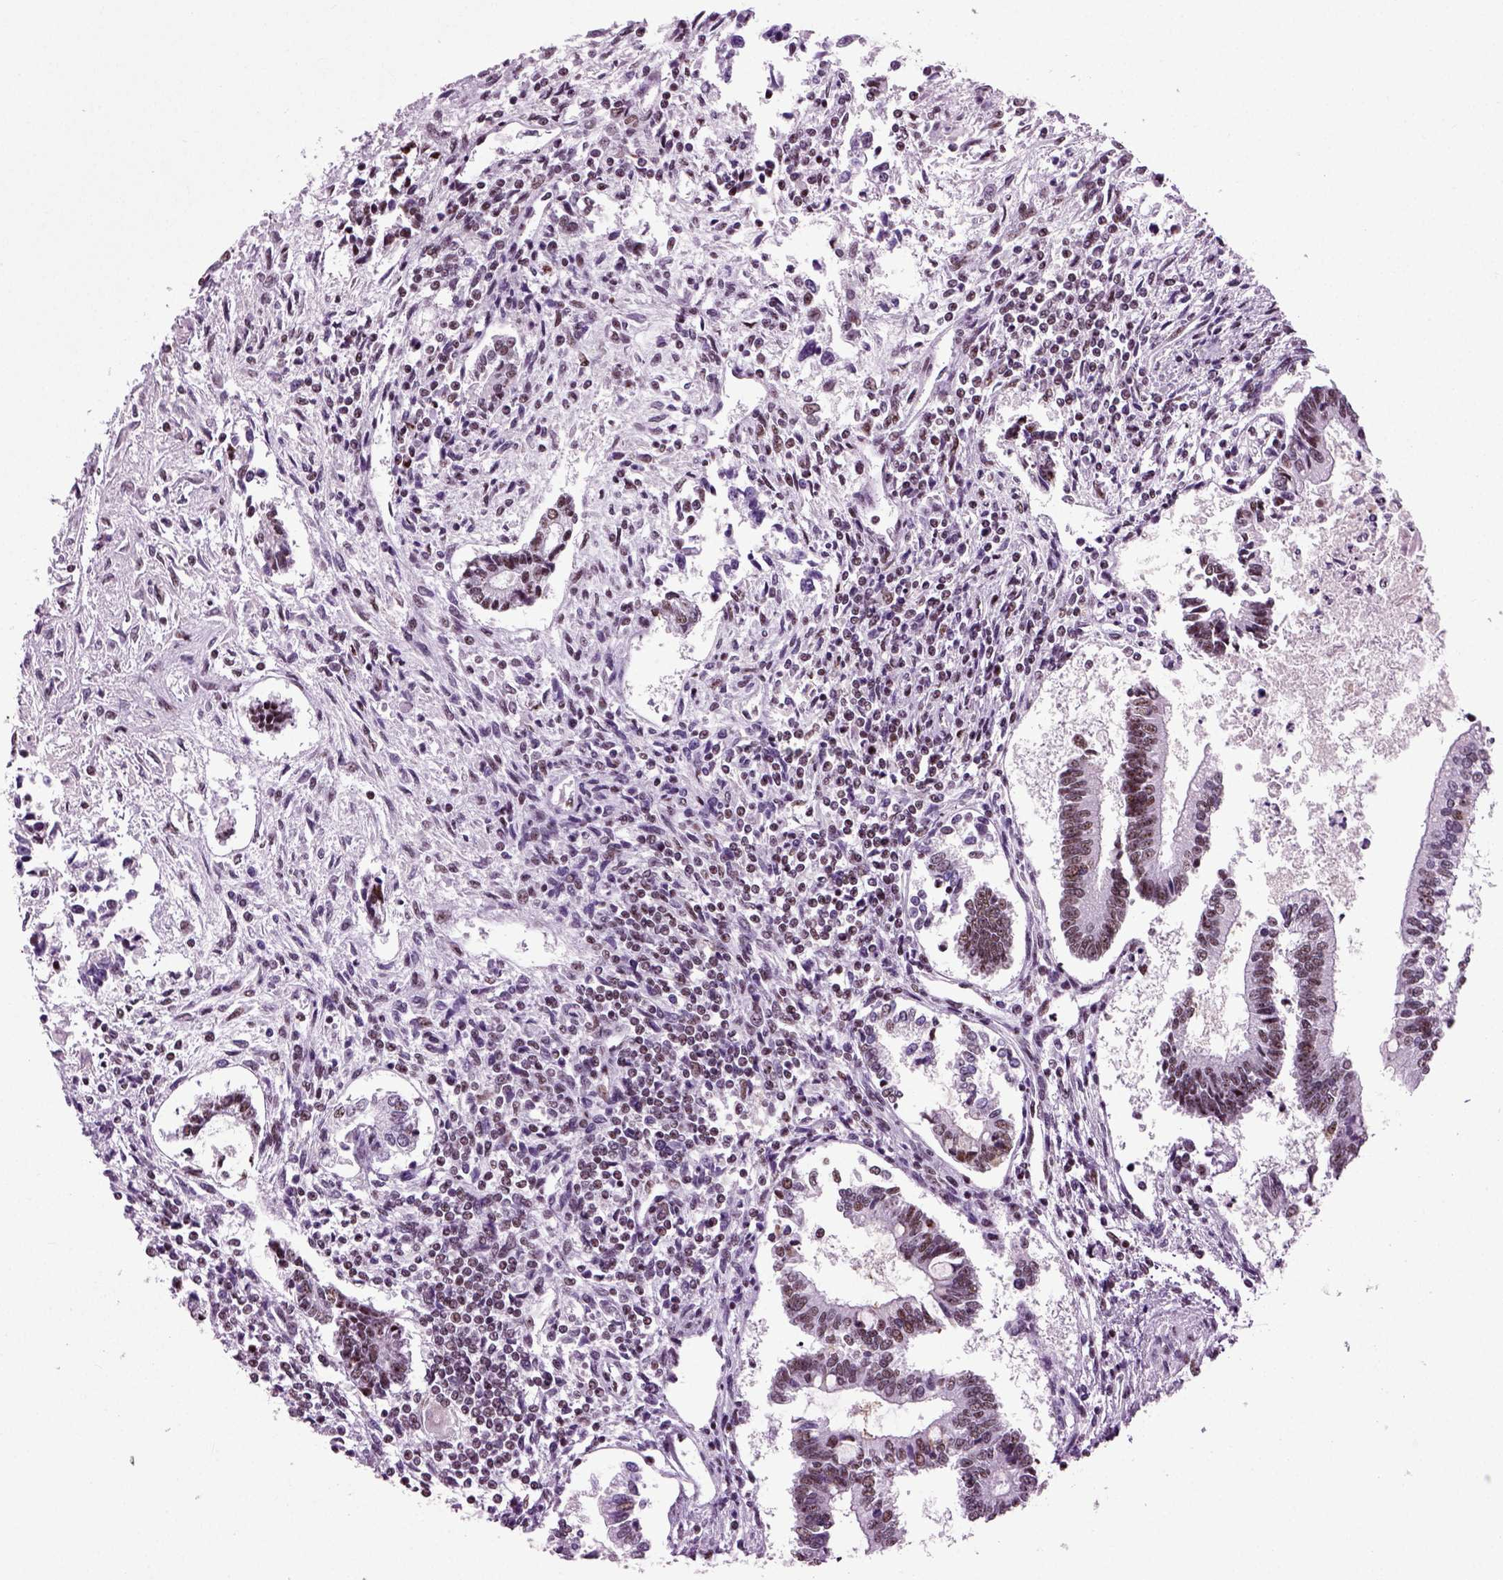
{"staining": {"intensity": "moderate", "quantity": "<25%", "location": "nuclear"}, "tissue": "testis cancer", "cell_type": "Tumor cells", "image_type": "cancer", "snomed": [{"axis": "morphology", "description": "Carcinoma, Embryonal, NOS"}, {"axis": "topography", "description": "Testis"}], "caption": "Immunohistochemistry (DAB (3,3'-diaminobenzidine)) staining of testis cancer (embryonal carcinoma) shows moderate nuclear protein staining in about <25% of tumor cells.", "gene": "RCOR3", "patient": {"sex": "male", "age": 37}}